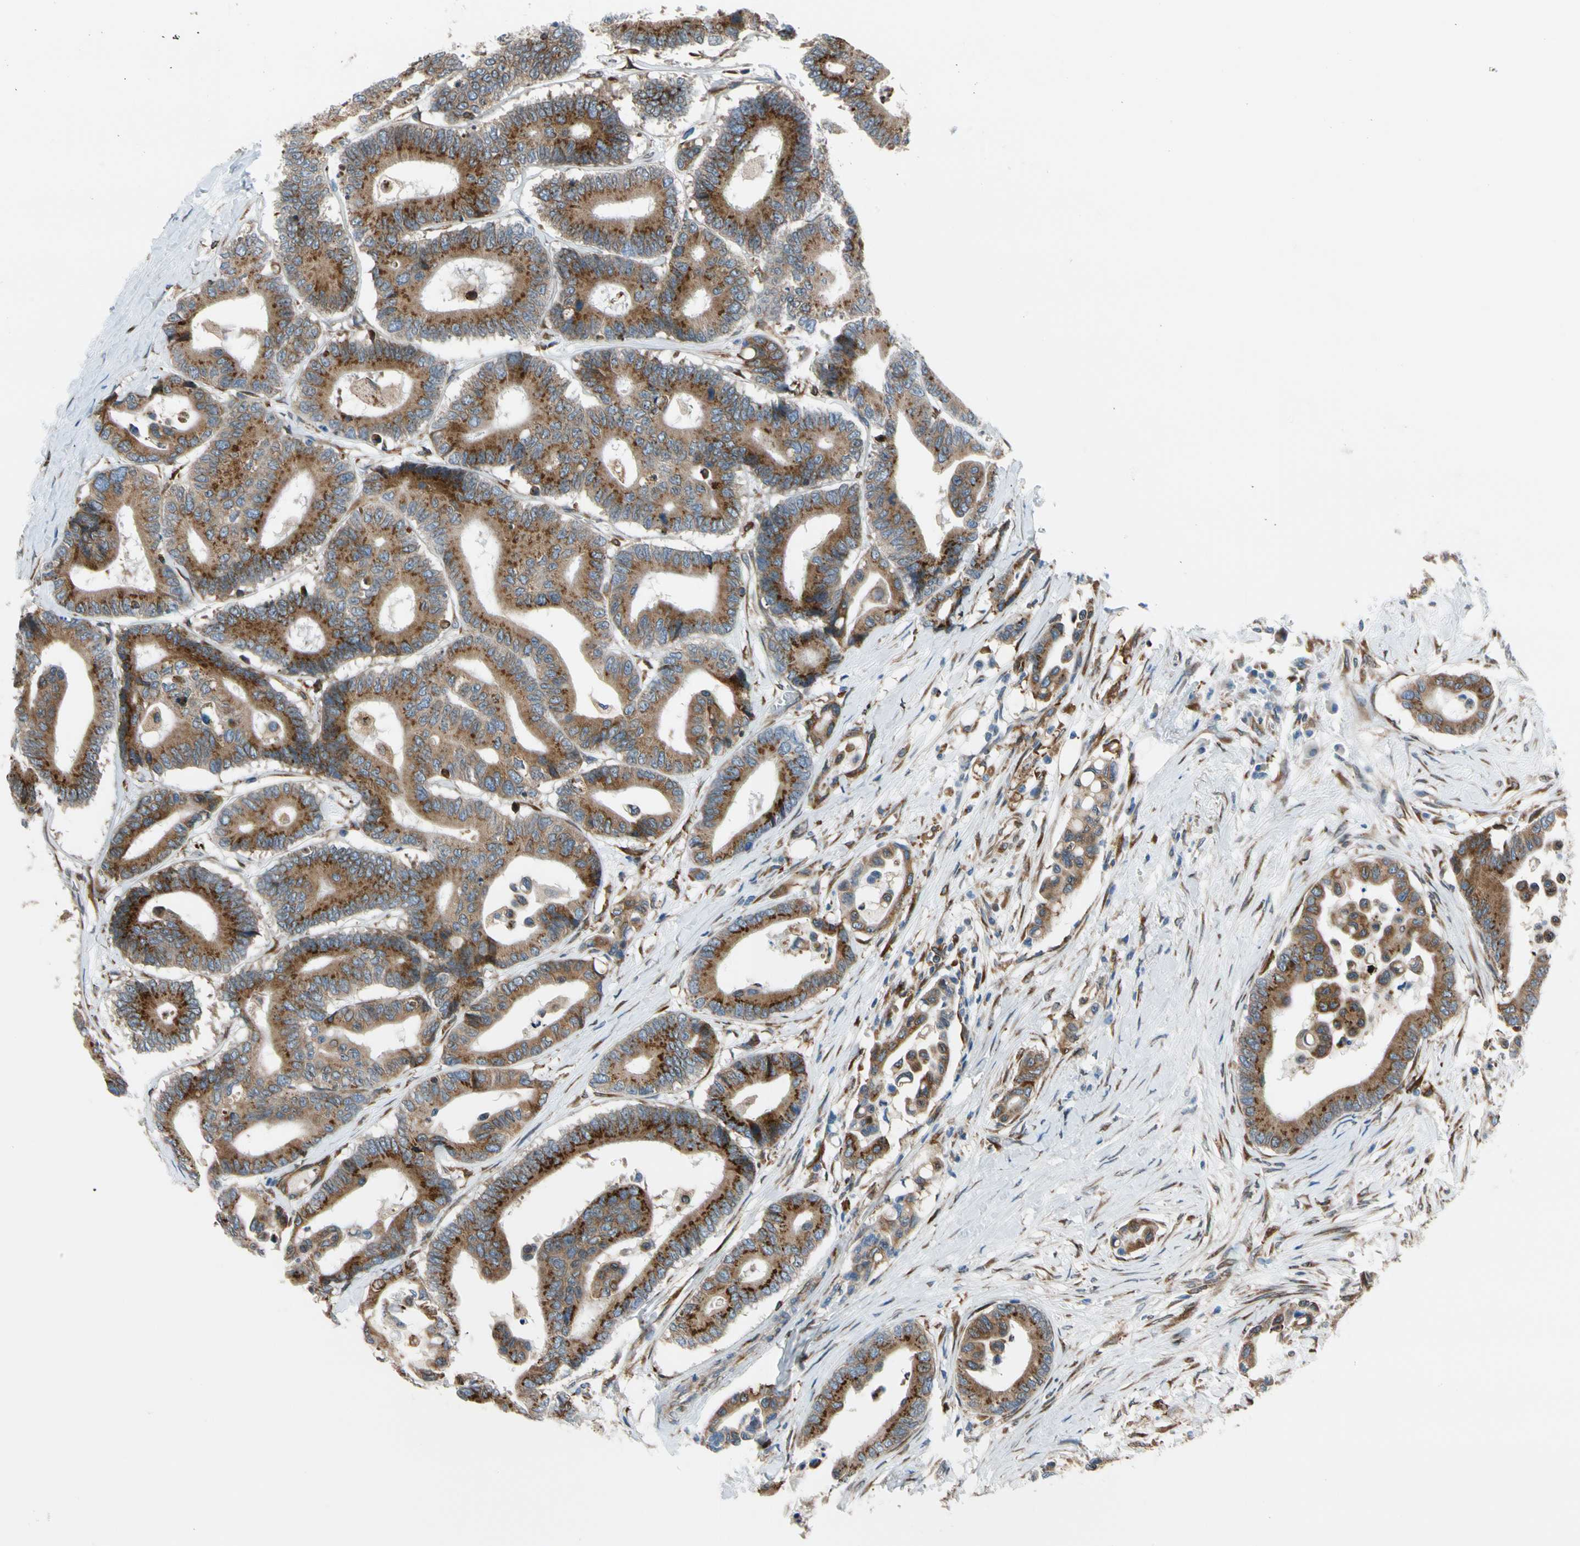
{"staining": {"intensity": "strong", "quantity": ">75%", "location": "cytoplasmic/membranous"}, "tissue": "colorectal cancer", "cell_type": "Tumor cells", "image_type": "cancer", "snomed": [{"axis": "morphology", "description": "Normal tissue, NOS"}, {"axis": "morphology", "description": "Adenocarcinoma, NOS"}, {"axis": "topography", "description": "Colon"}], "caption": "Immunohistochemistry (DAB) staining of colorectal adenocarcinoma displays strong cytoplasmic/membranous protein positivity in about >75% of tumor cells.", "gene": "NUCB1", "patient": {"sex": "male", "age": 82}}